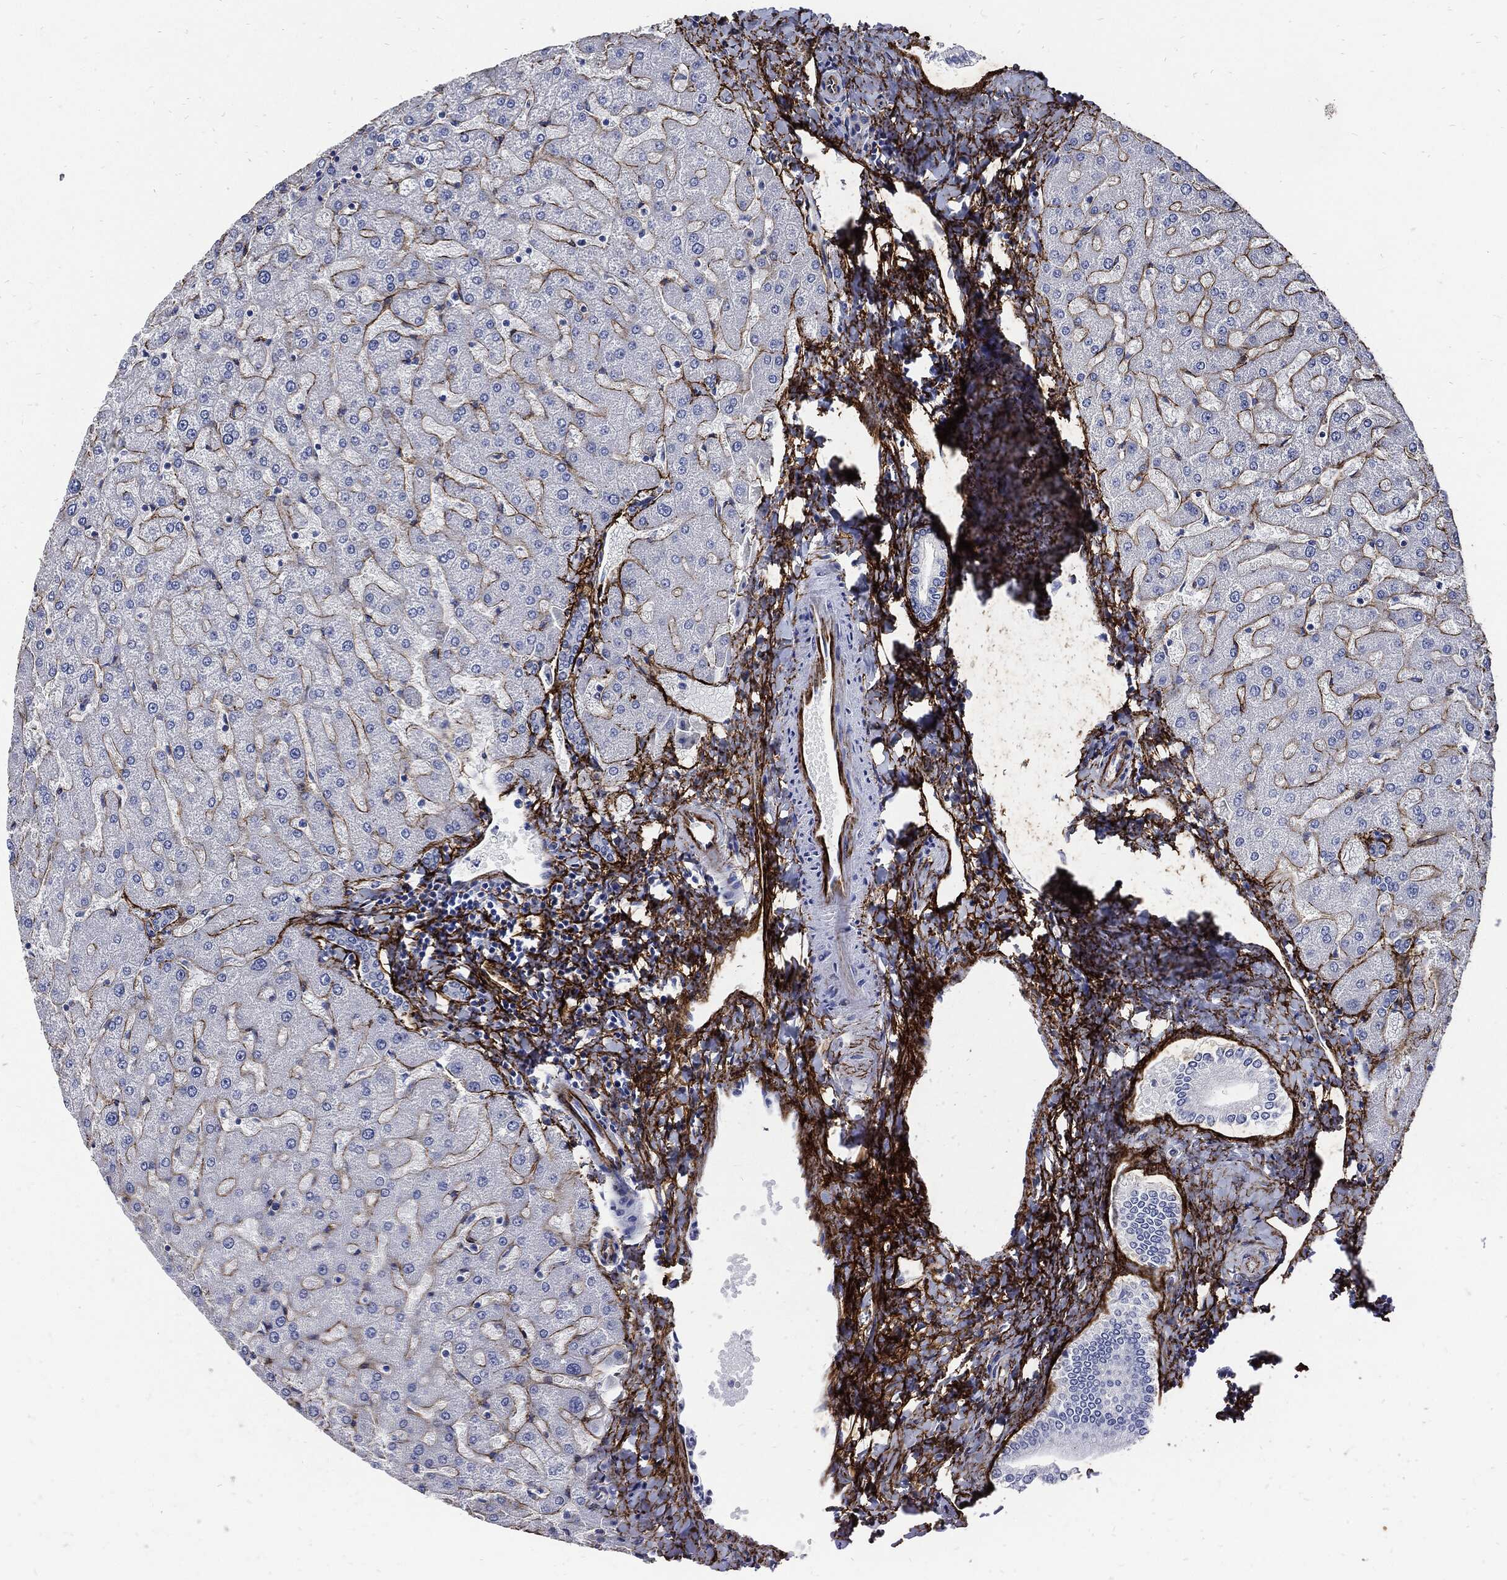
{"staining": {"intensity": "negative", "quantity": "none", "location": "none"}, "tissue": "liver", "cell_type": "Cholangiocytes", "image_type": "normal", "snomed": [{"axis": "morphology", "description": "Normal tissue, NOS"}, {"axis": "topography", "description": "Liver"}], "caption": "An immunohistochemistry (IHC) micrograph of benign liver is shown. There is no staining in cholangiocytes of liver.", "gene": "FBN1", "patient": {"sex": "female", "age": 50}}